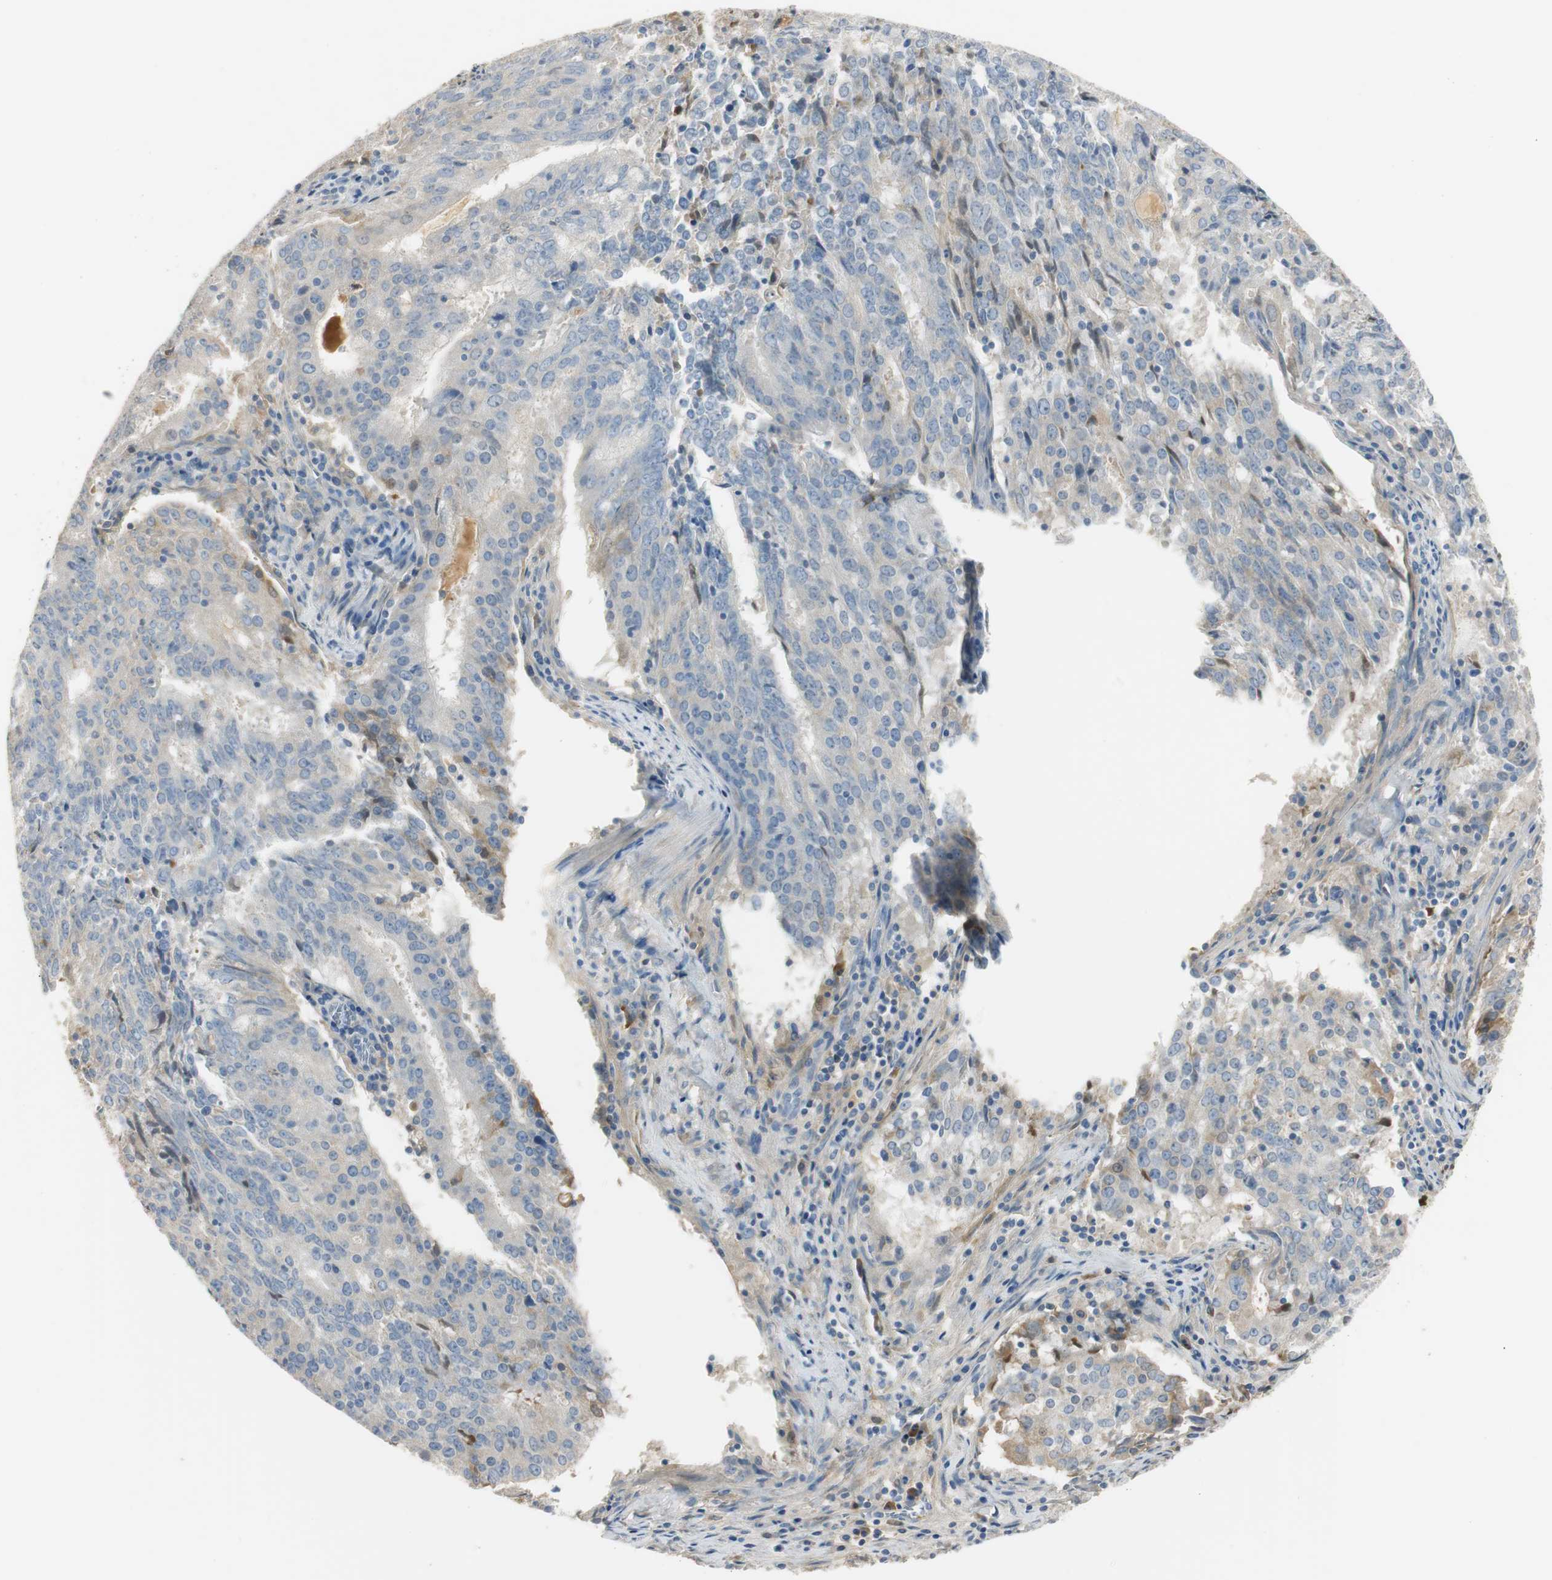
{"staining": {"intensity": "weak", "quantity": ">75%", "location": "cytoplasmic/membranous"}, "tissue": "cervical cancer", "cell_type": "Tumor cells", "image_type": "cancer", "snomed": [{"axis": "morphology", "description": "Adenocarcinoma, NOS"}, {"axis": "topography", "description": "Cervix"}], "caption": "Tumor cells reveal weak cytoplasmic/membranous expression in about >75% of cells in cervical cancer.", "gene": "SERPINF1", "patient": {"sex": "female", "age": 44}}